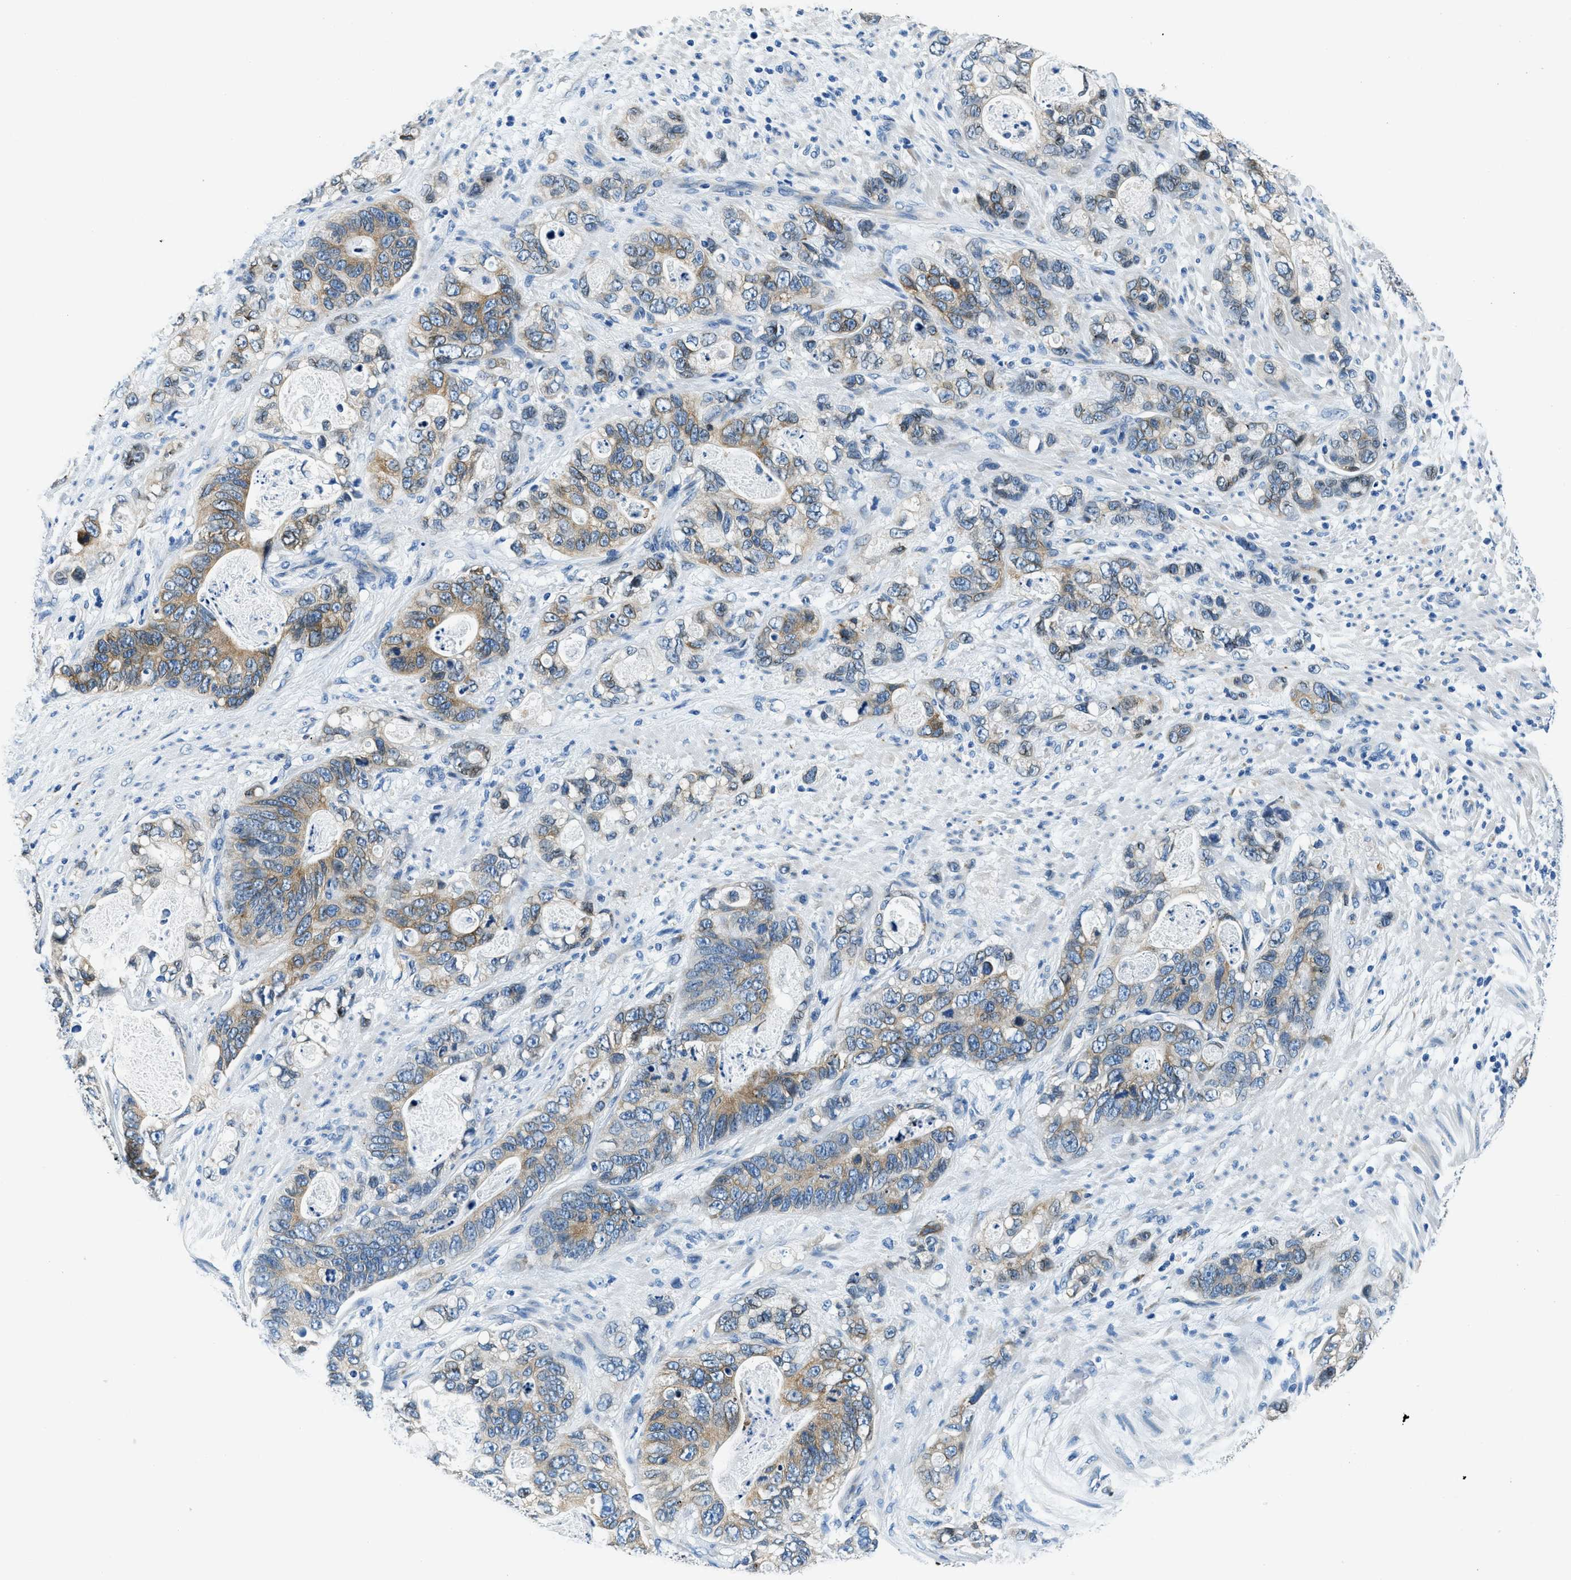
{"staining": {"intensity": "moderate", "quantity": ">75%", "location": "cytoplasmic/membranous"}, "tissue": "stomach cancer", "cell_type": "Tumor cells", "image_type": "cancer", "snomed": [{"axis": "morphology", "description": "Normal tissue, NOS"}, {"axis": "morphology", "description": "Adenocarcinoma, NOS"}, {"axis": "topography", "description": "Stomach"}], "caption": "About >75% of tumor cells in adenocarcinoma (stomach) reveal moderate cytoplasmic/membranous protein positivity as visualized by brown immunohistochemical staining.", "gene": "UBAC2", "patient": {"sex": "female", "age": 89}}